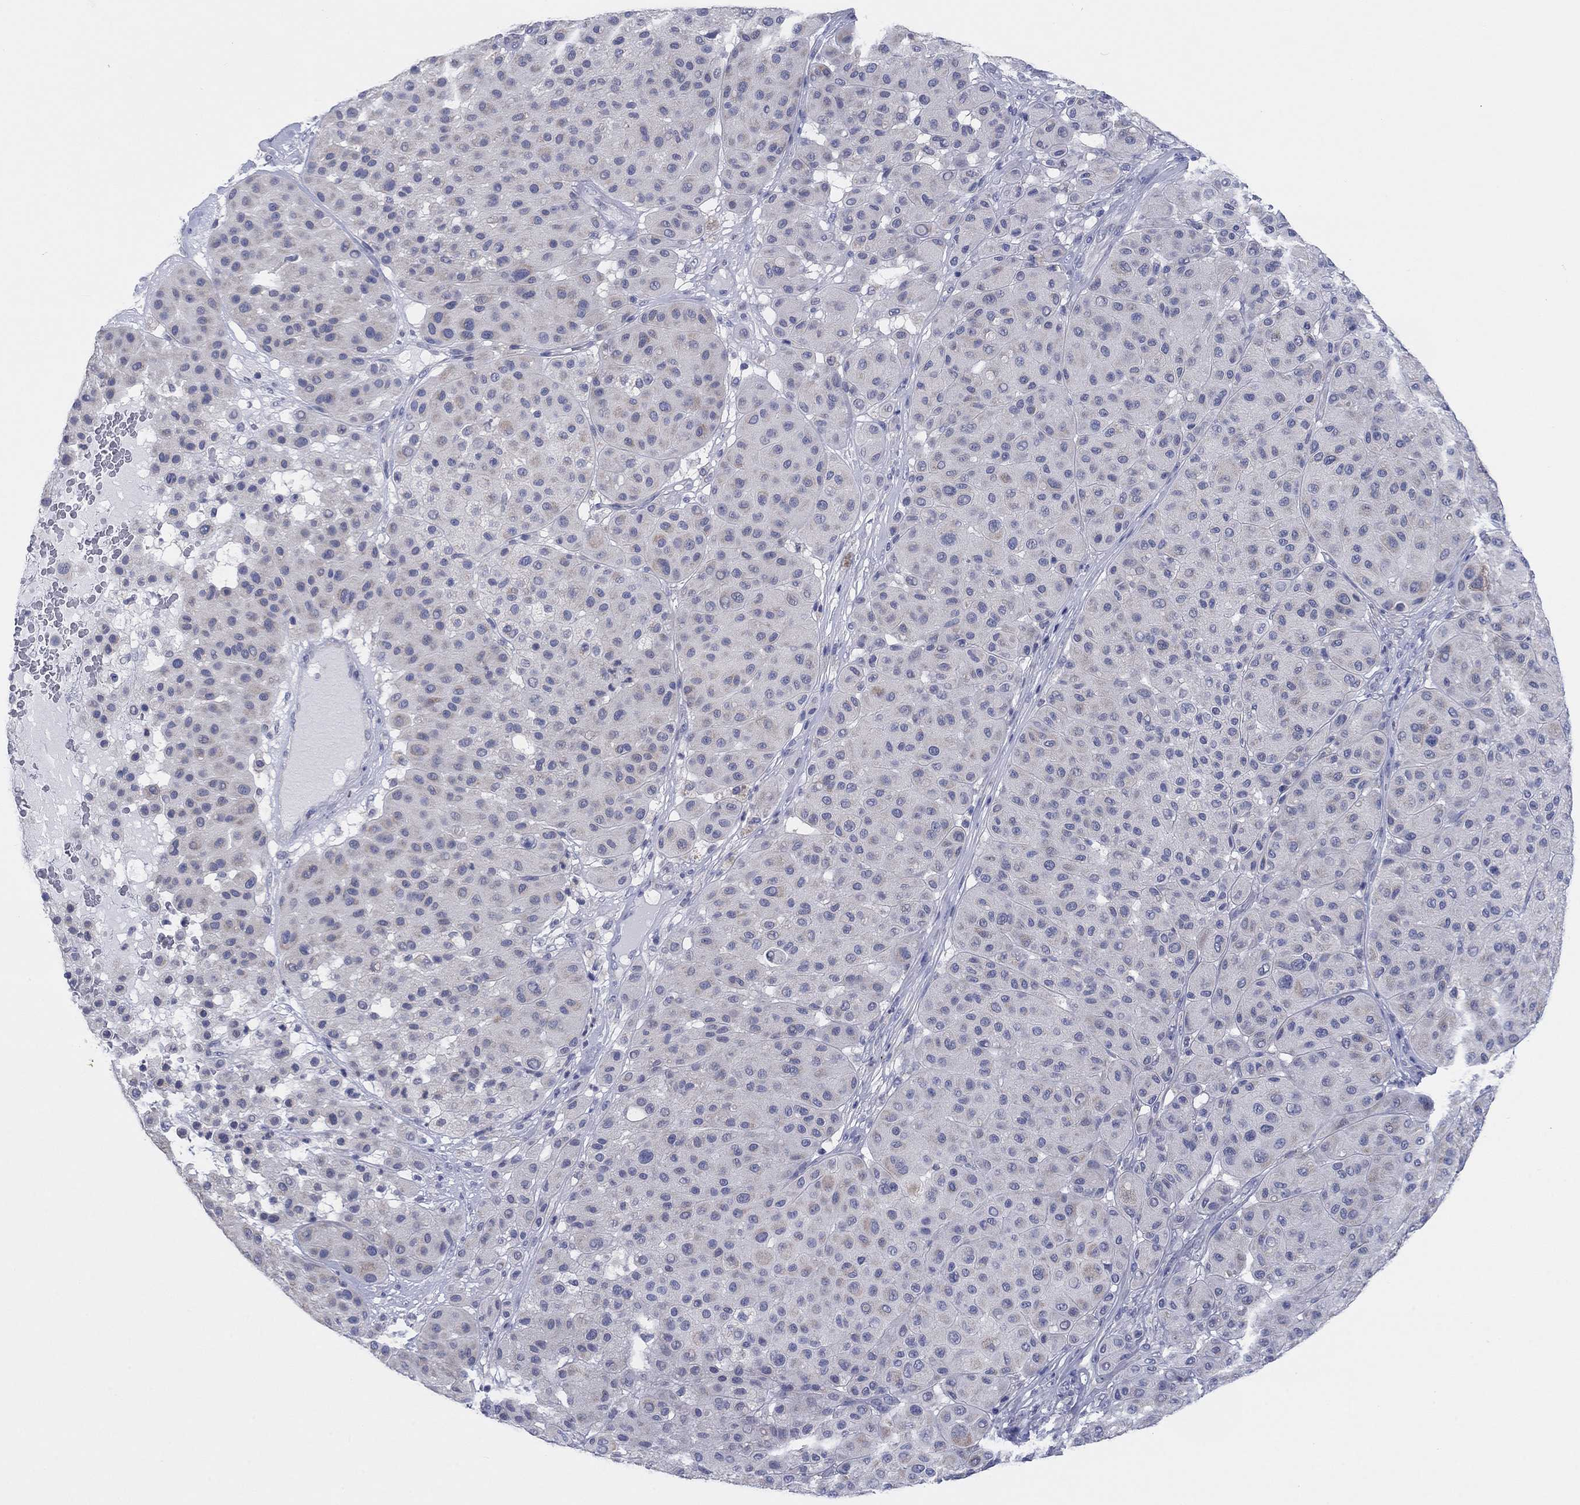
{"staining": {"intensity": "negative", "quantity": "none", "location": "none"}, "tissue": "melanoma", "cell_type": "Tumor cells", "image_type": "cancer", "snomed": [{"axis": "morphology", "description": "Malignant melanoma, Metastatic site"}, {"axis": "topography", "description": "Smooth muscle"}], "caption": "Immunohistochemistry (IHC) of melanoma demonstrates no staining in tumor cells.", "gene": "FER1L6", "patient": {"sex": "male", "age": 41}}